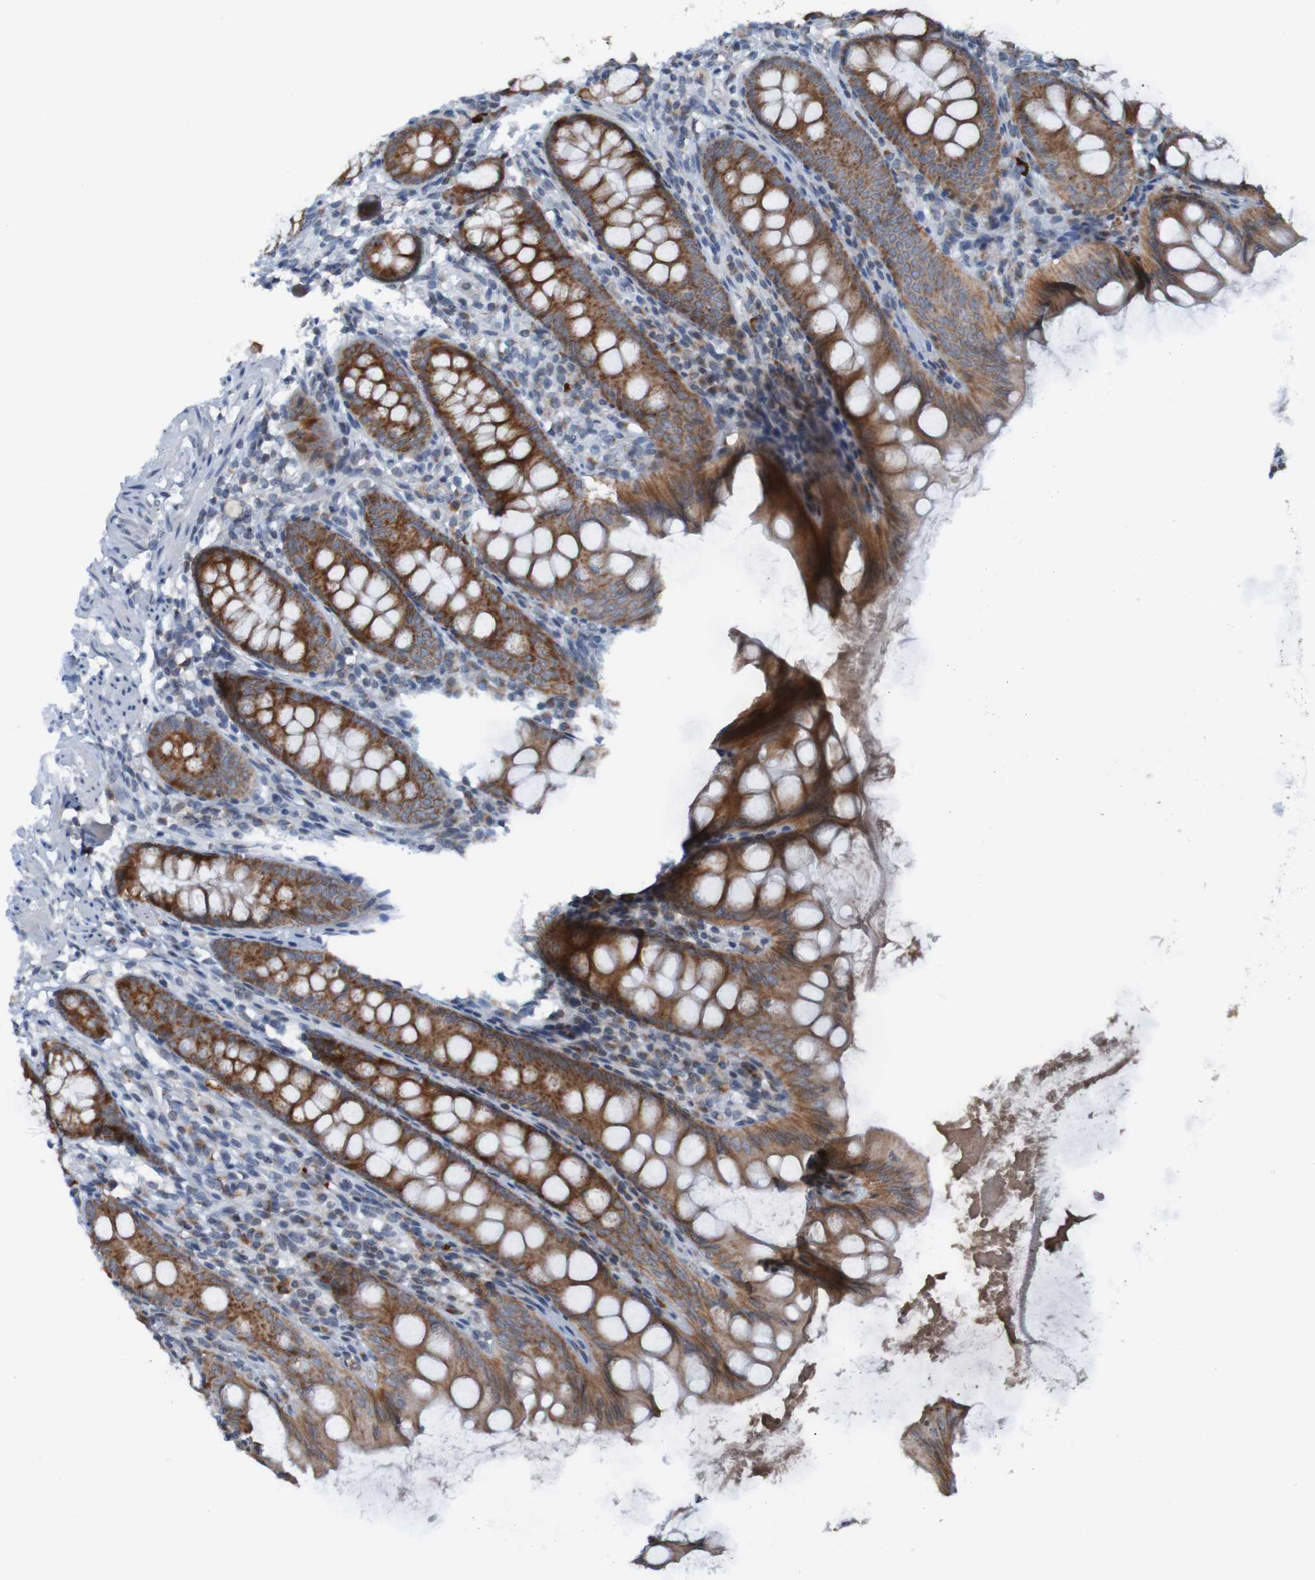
{"staining": {"intensity": "strong", "quantity": ">75%", "location": "cytoplasmic/membranous"}, "tissue": "appendix", "cell_type": "Glandular cells", "image_type": "normal", "snomed": [{"axis": "morphology", "description": "Normal tissue, NOS"}, {"axis": "topography", "description": "Appendix"}], "caption": "Immunohistochemical staining of benign human appendix demonstrates high levels of strong cytoplasmic/membranous expression in about >75% of glandular cells.", "gene": "UNG", "patient": {"sex": "female", "age": 77}}